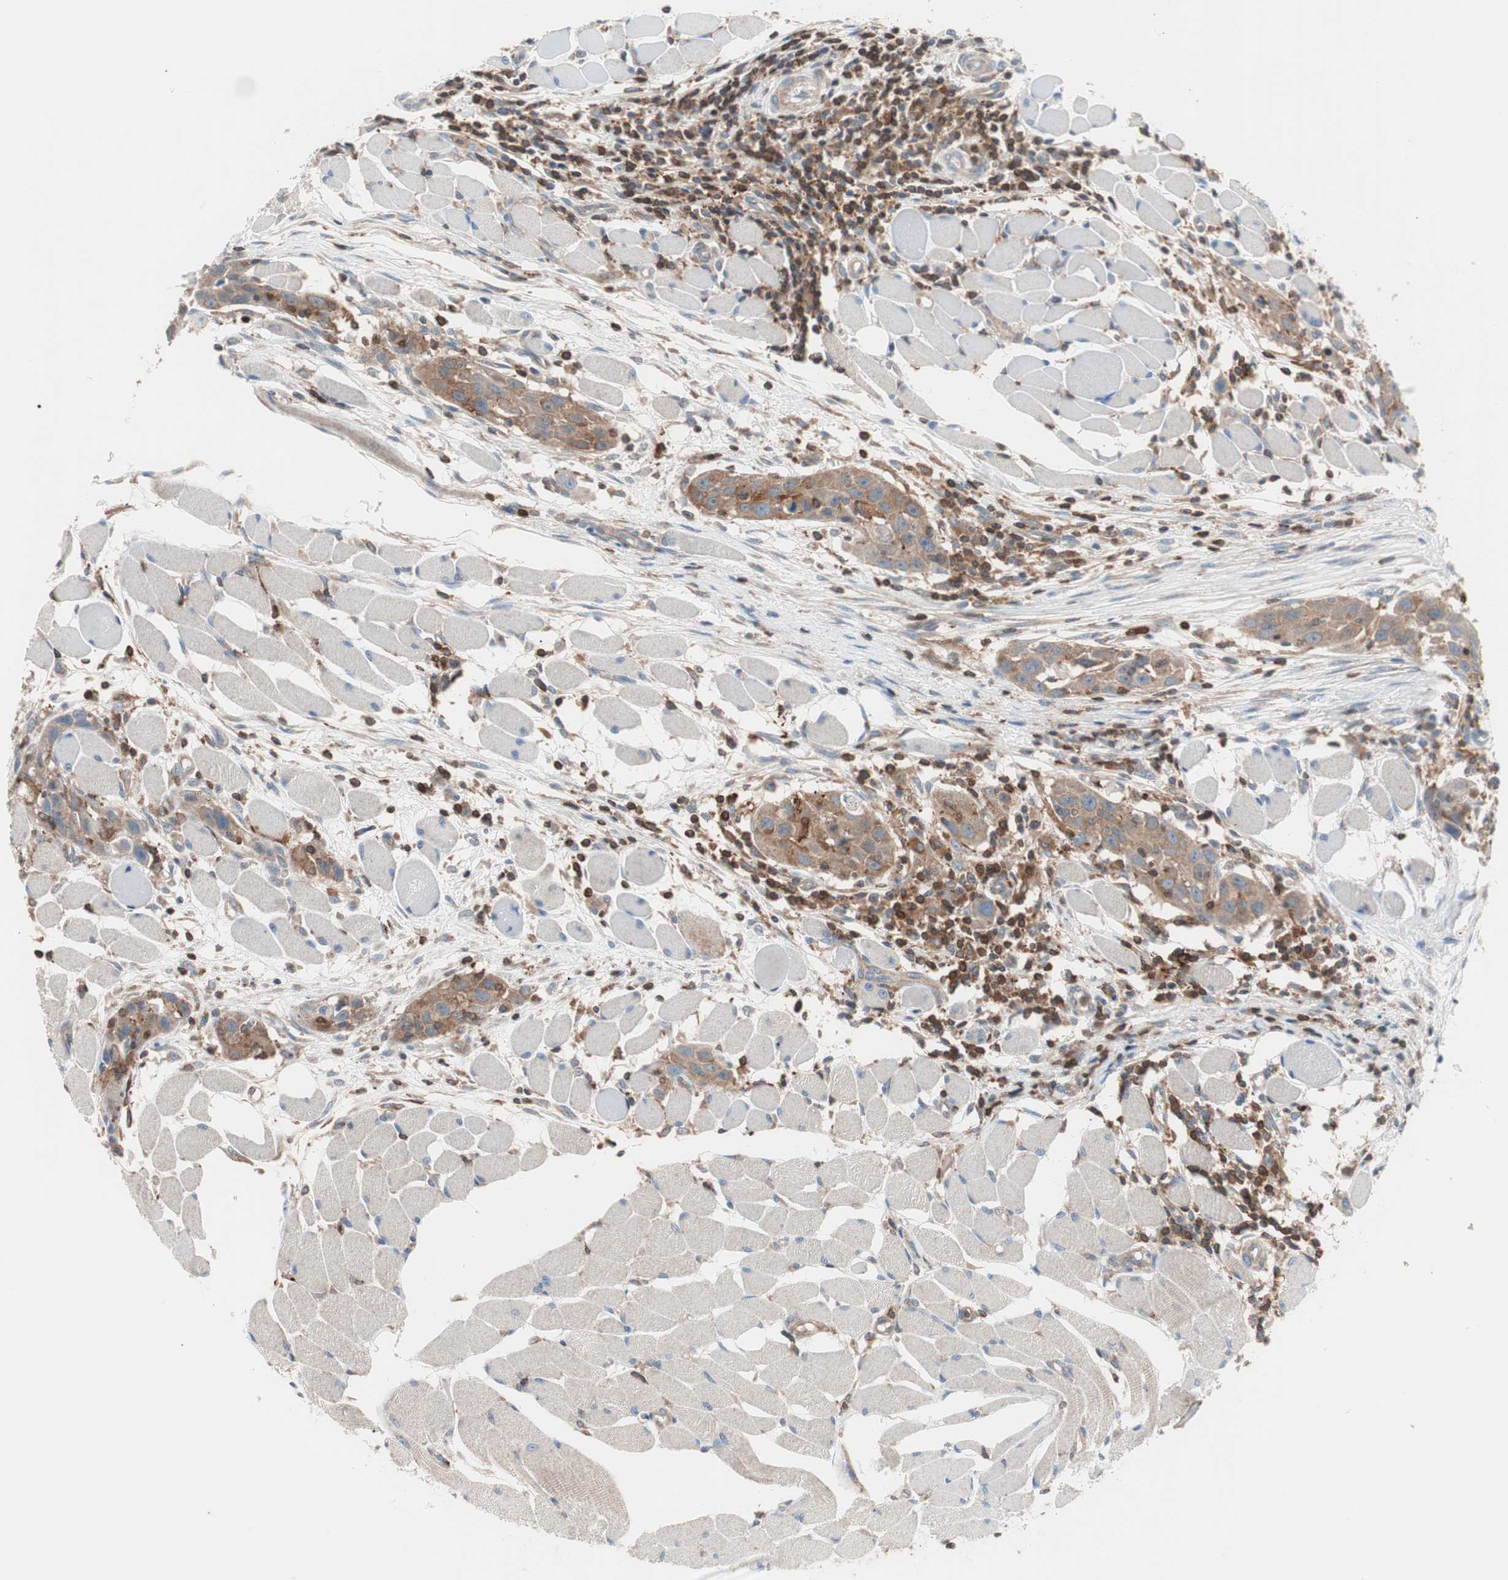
{"staining": {"intensity": "moderate", "quantity": ">75%", "location": "cytoplasmic/membranous"}, "tissue": "head and neck cancer", "cell_type": "Tumor cells", "image_type": "cancer", "snomed": [{"axis": "morphology", "description": "Squamous cell carcinoma, NOS"}, {"axis": "topography", "description": "Oral tissue"}, {"axis": "topography", "description": "Head-Neck"}], "caption": "This is an image of IHC staining of head and neck squamous cell carcinoma, which shows moderate expression in the cytoplasmic/membranous of tumor cells.", "gene": "PIK3R1", "patient": {"sex": "female", "age": 50}}